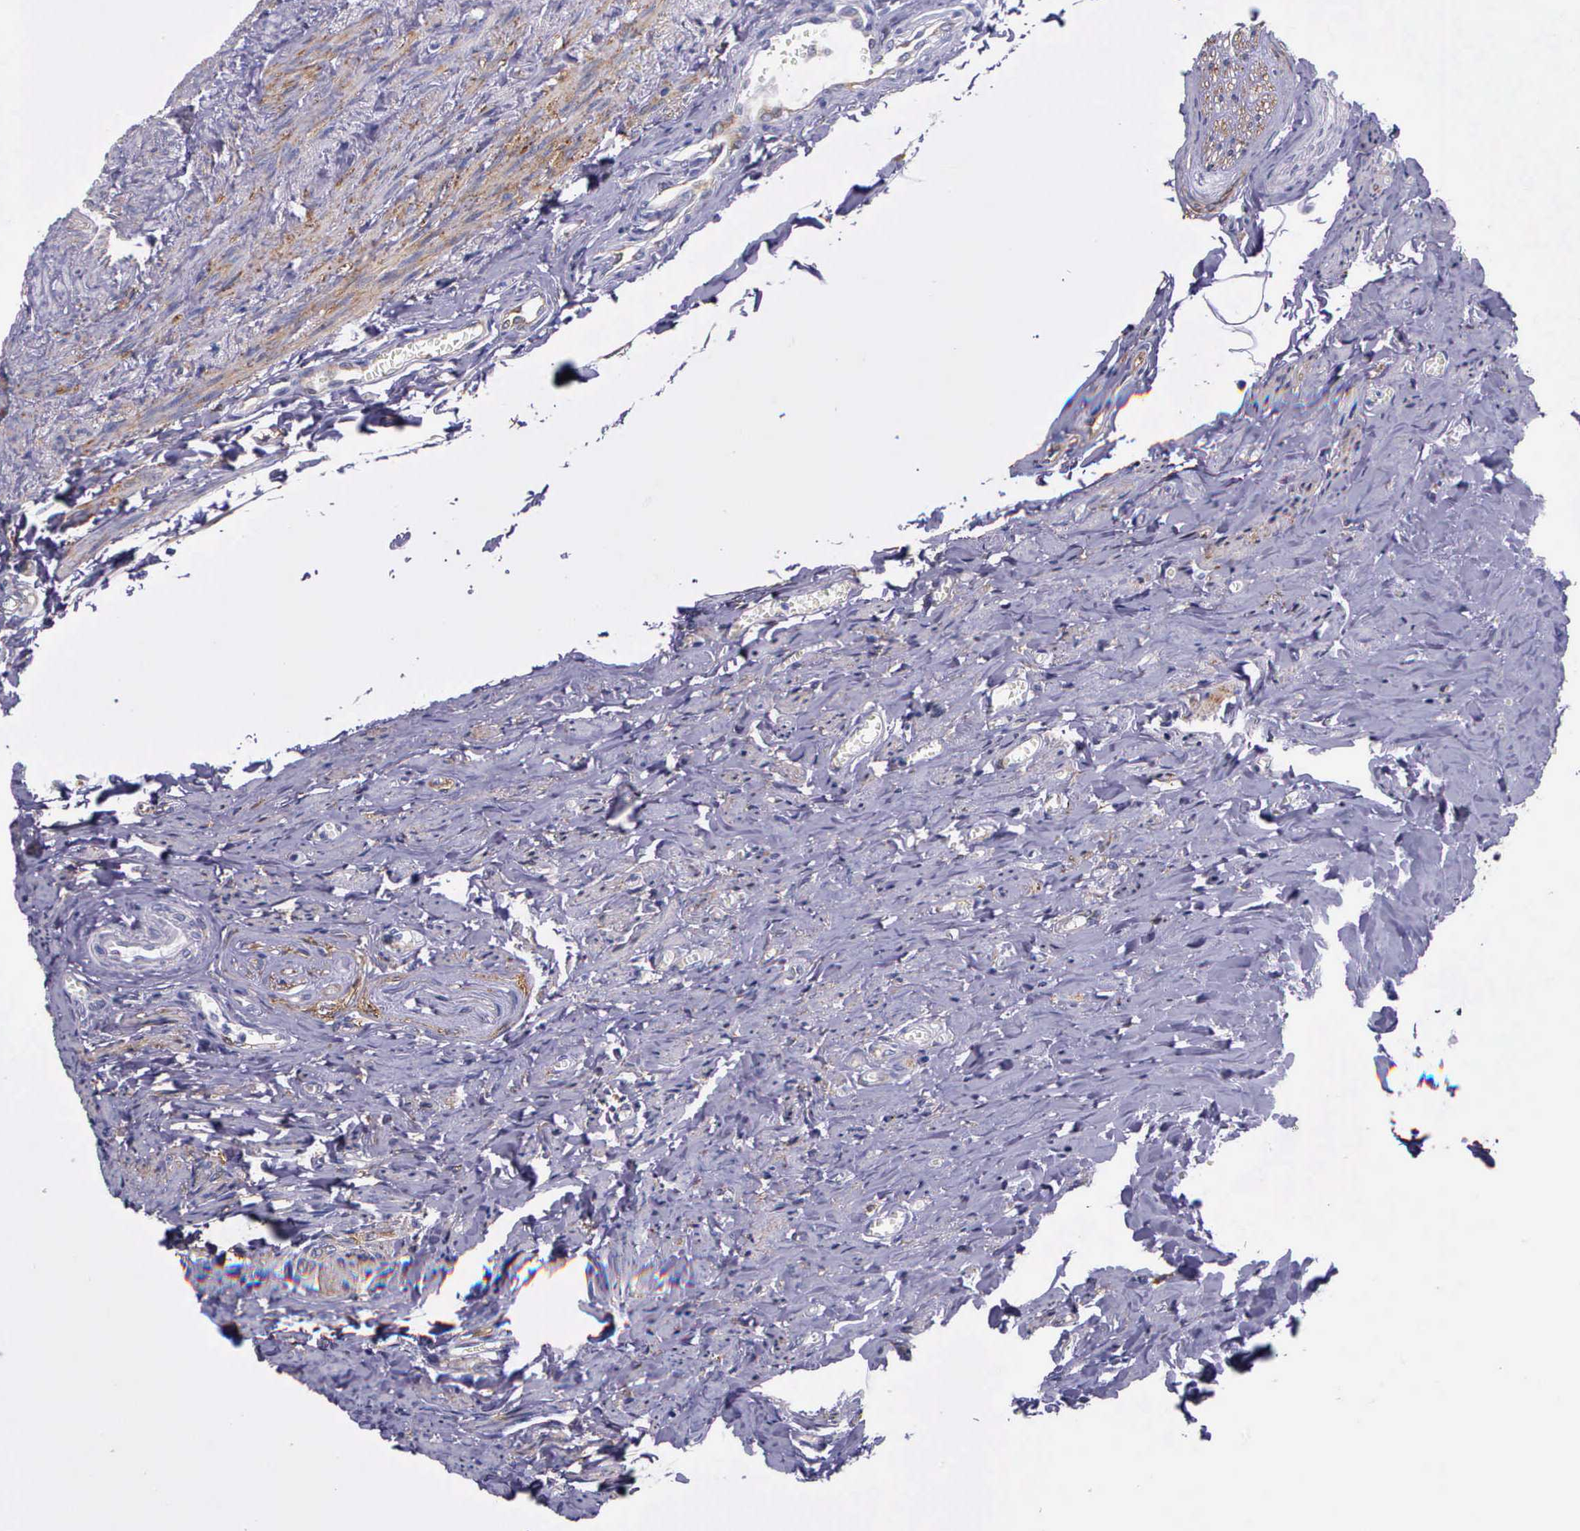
{"staining": {"intensity": "negative", "quantity": "none", "location": "none"}, "tissue": "ovary", "cell_type": "Follicle cells", "image_type": "normal", "snomed": [{"axis": "morphology", "description": "Normal tissue, NOS"}, {"axis": "topography", "description": "Ovary"}], "caption": "Ovary was stained to show a protein in brown. There is no significant expression in follicle cells. The staining was performed using DAB to visualize the protein expression in brown, while the nuclei were stained in blue with hematoxylin (Magnification: 20x).", "gene": "AHNAK2", "patient": {"sex": "female", "age": 53}}